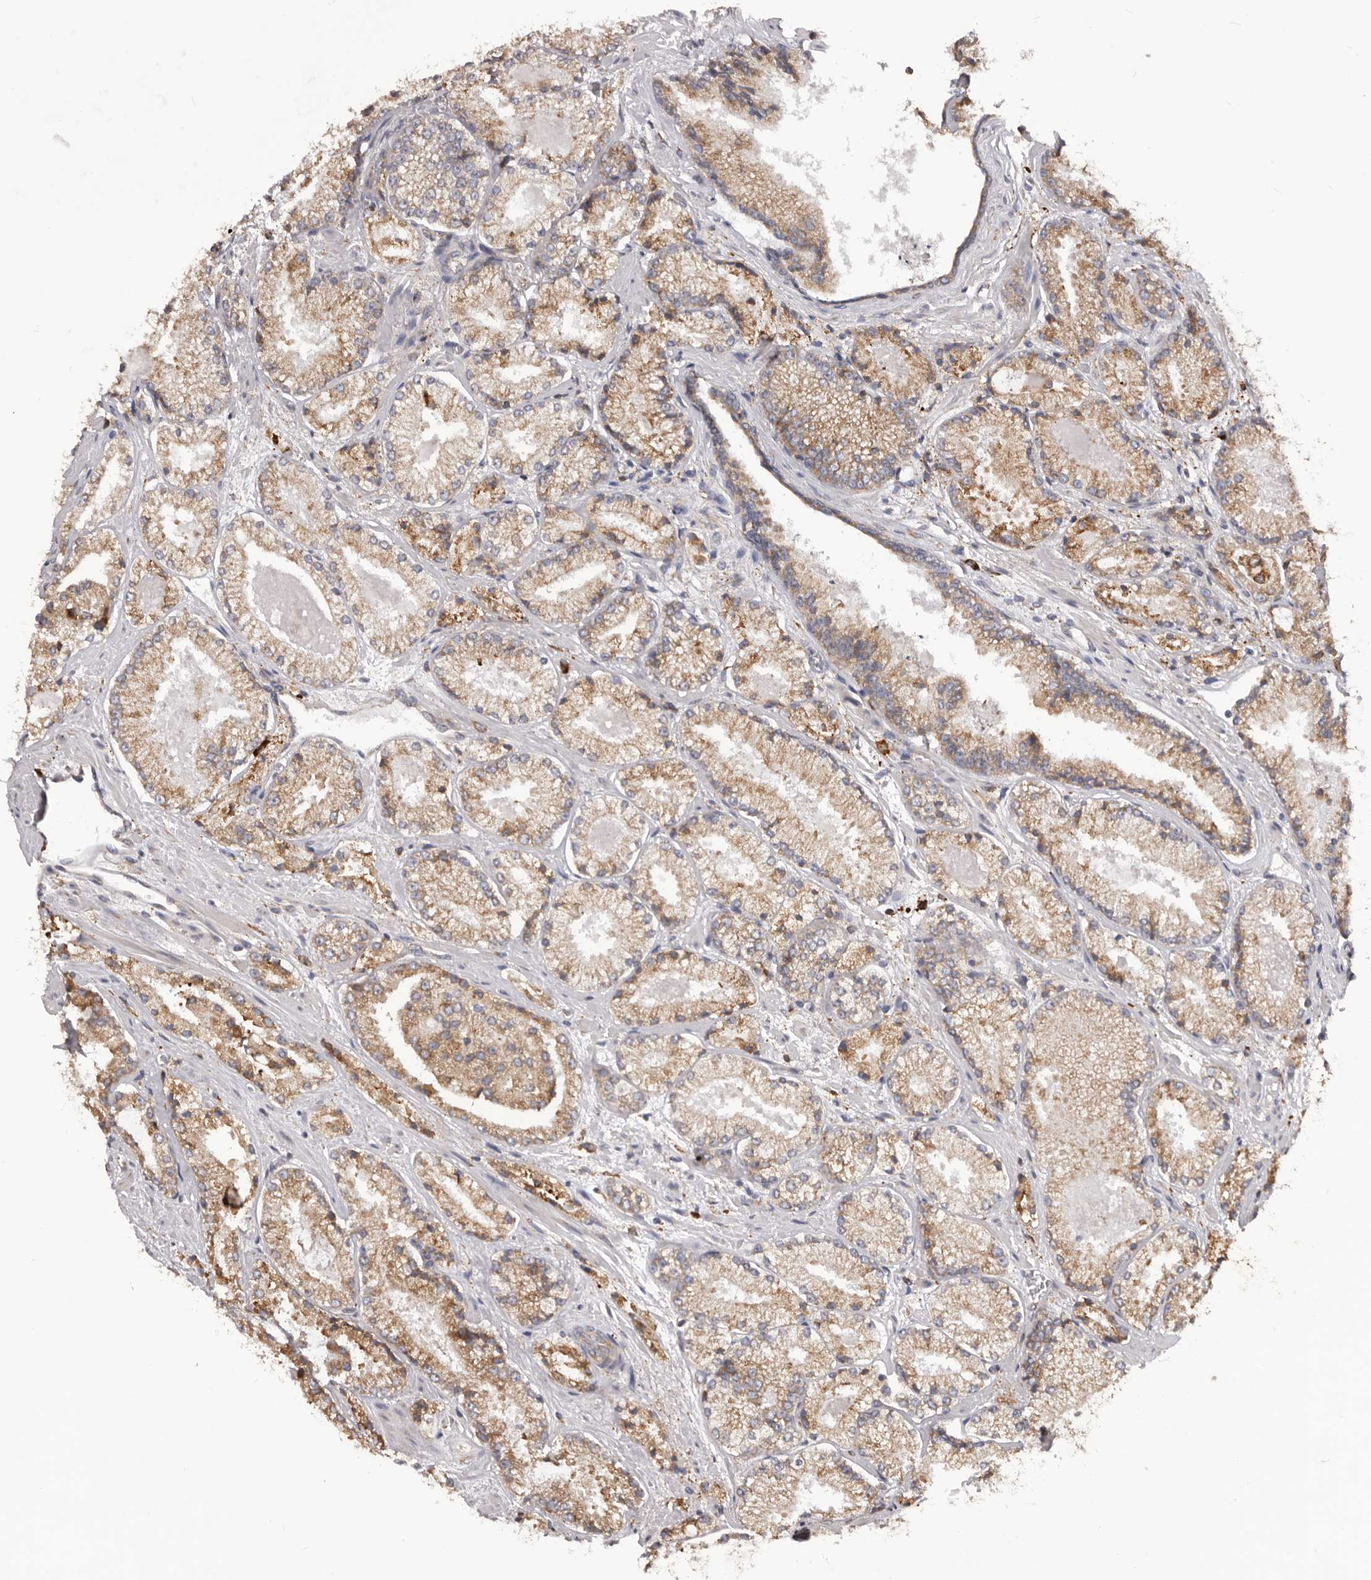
{"staining": {"intensity": "moderate", "quantity": ">75%", "location": "cytoplasmic/membranous"}, "tissue": "prostate cancer", "cell_type": "Tumor cells", "image_type": "cancer", "snomed": [{"axis": "morphology", "description": "Adenocarcinoma, High grade"}, {"axis": "topography", "description": "Prostate"}], "caption": "IHC image of neoplastic tissue: adenocarcinoma (high-grade) (prostate) stained using immunohistochemistry (IHC) demonstrates medium levels of moderate protein expression localized specifically in the cytoplasmic/membranous of tumor cells, appearing as a cytoplasmic/membranous brown color.", "gene": "QRSL1", "patient": {"sex": "male", "age": 73}}